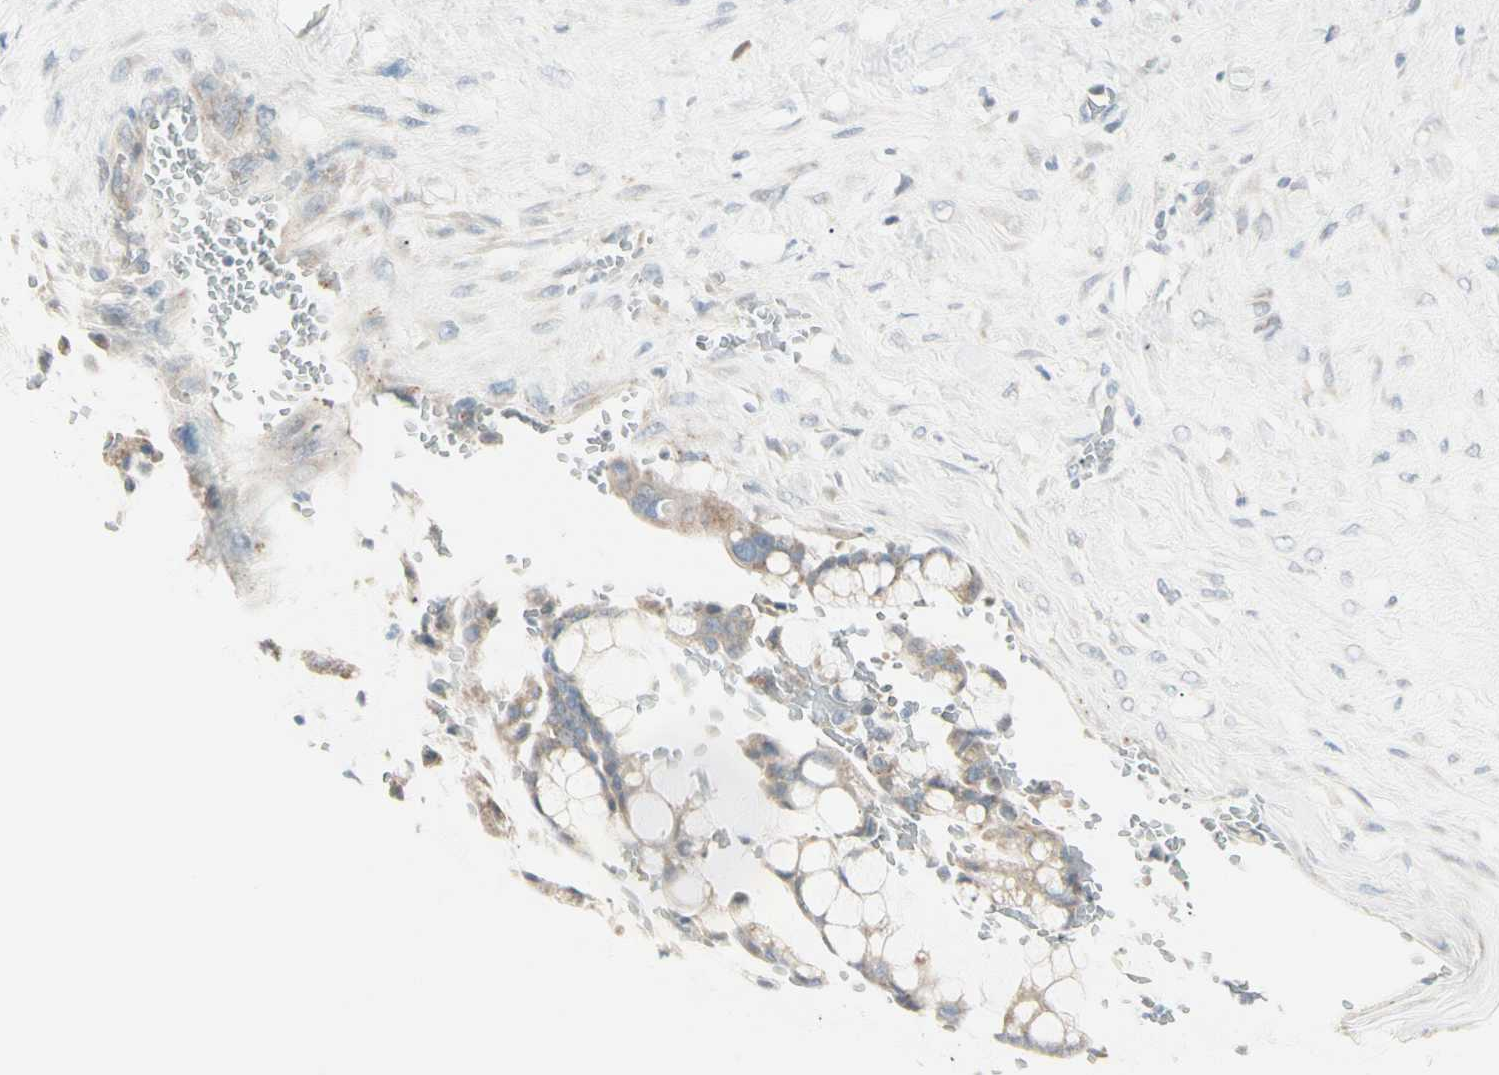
{"staining": {"intensity": "weak", "quantity": "<25%", "location": "cytoplasmic/membranous"}, "tissue": "pancreatic cancer", "cell_type": "Tumor cells", "image_type": "cancer", "snomed": [{"axis": "morphology", "description": "Adenocarcinoma, NOS"}, {"axis": "topography", "description": "Pancreas"}], "caption": "Pancreatic cancer (adenocarcinoma) stained for a protein using IHC shows no positivity tumor cells.", "gene": "ALDH18A1", "patient": {"sex": "male", "age": 41}}